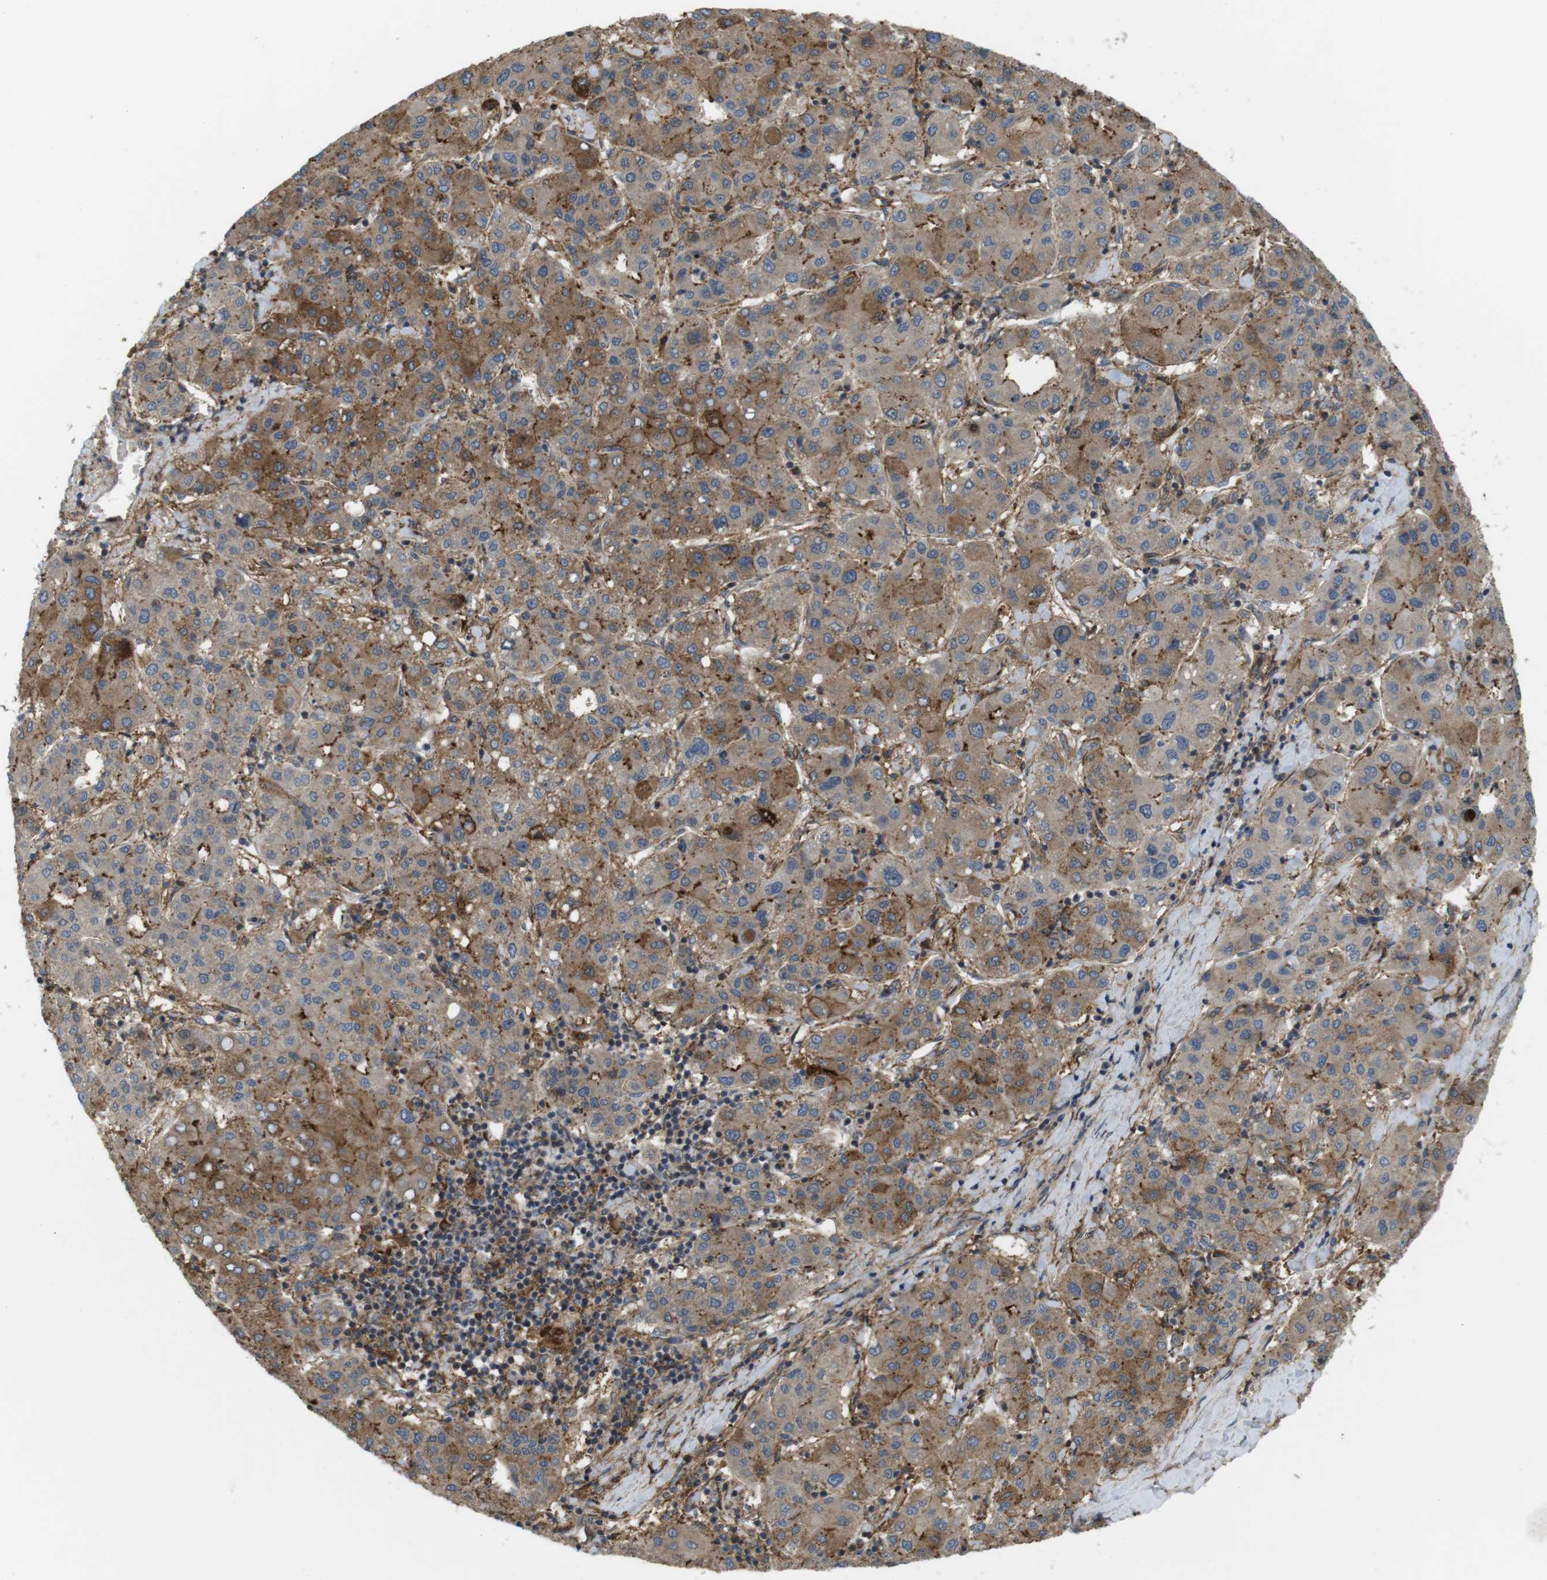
{"staining": {"intensity": "moderate", "quantity": ">75%", "location": "cytoplasmic/membranous"}, "tissue": "liver cancer", "cell_type": "Tumor cells", "image_type": "cancer", "snomed": [{"axis": "morphology", "description": "Carcinoma, Hepatocellular, NOS"}, {"axis": "topography", "description": "Liver"}], "caption": "Protein staining of liver cancer tissue exhibits moderate cytoplasmic/membranous staining in approximately >75% of tumor cells. (Stains: DAB in brown, nuclei in blue, Microscopy: brightfield microscopy at high magnification).", "gene": "DDAH2", "patient": {"sex": "male", "age": 65}}